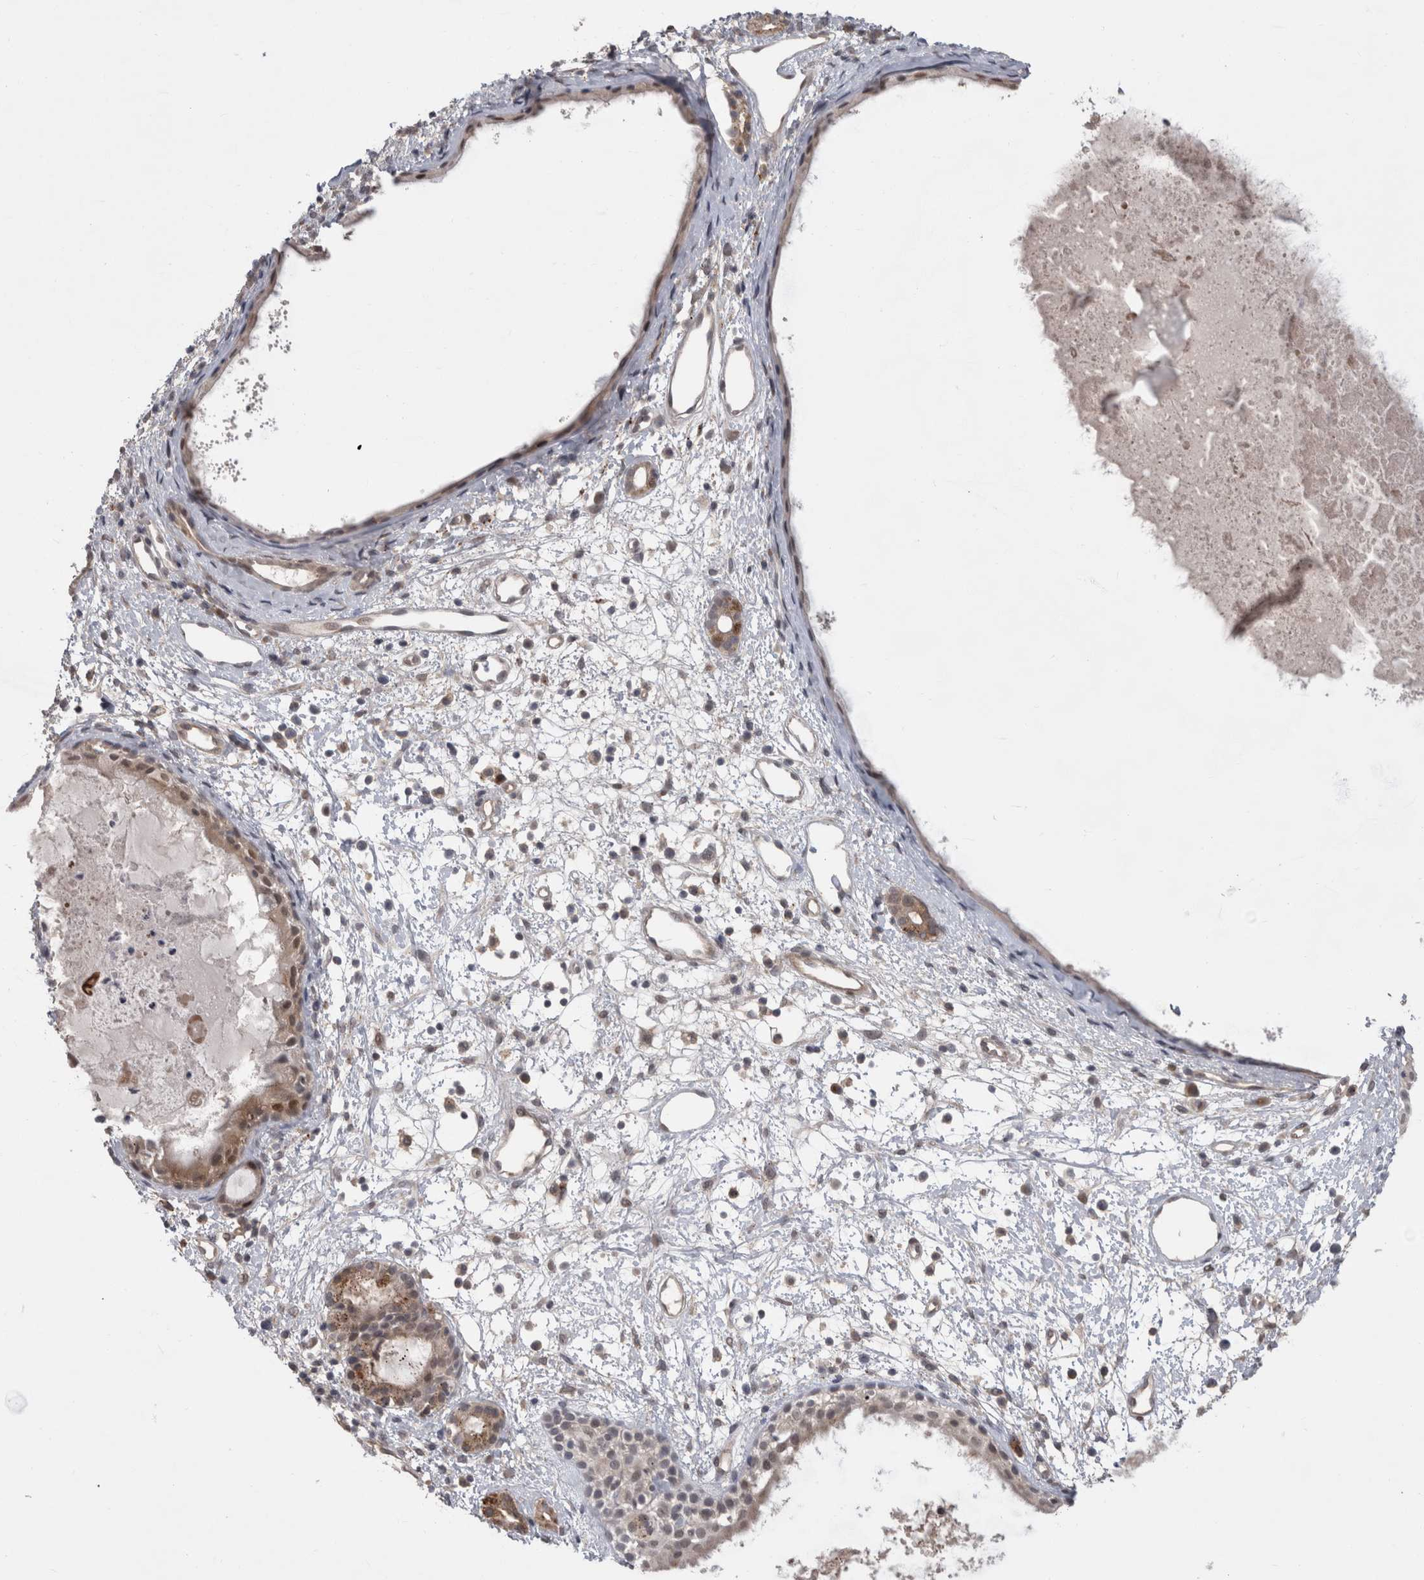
{"staining": {"intensity": "weak", "quantity": "25%-75%", "location": "cytoplasmic/membranous"}, "tissue": "nasopharynx", "cell_type": "Respiratory epithelial cells", "image_type": "normal", "snomed": [{"axis": "morphology", "description": "Normal tissue, NOS"}, {"axis": "topography", "description": "Nasopharynx"}], "caption": "Nasopharynx stained with immunohistochemistry (IHC) shows weak cytoplasmic/membranous expression in about 25%-75% of respiratory epithelial cells. (DAB (3,3'-diaminobenzidine) = brown stain, brightfield microscopy at high magnification).", "gene": "MTBP", "patient": {"sex": "male", "age": 22}}